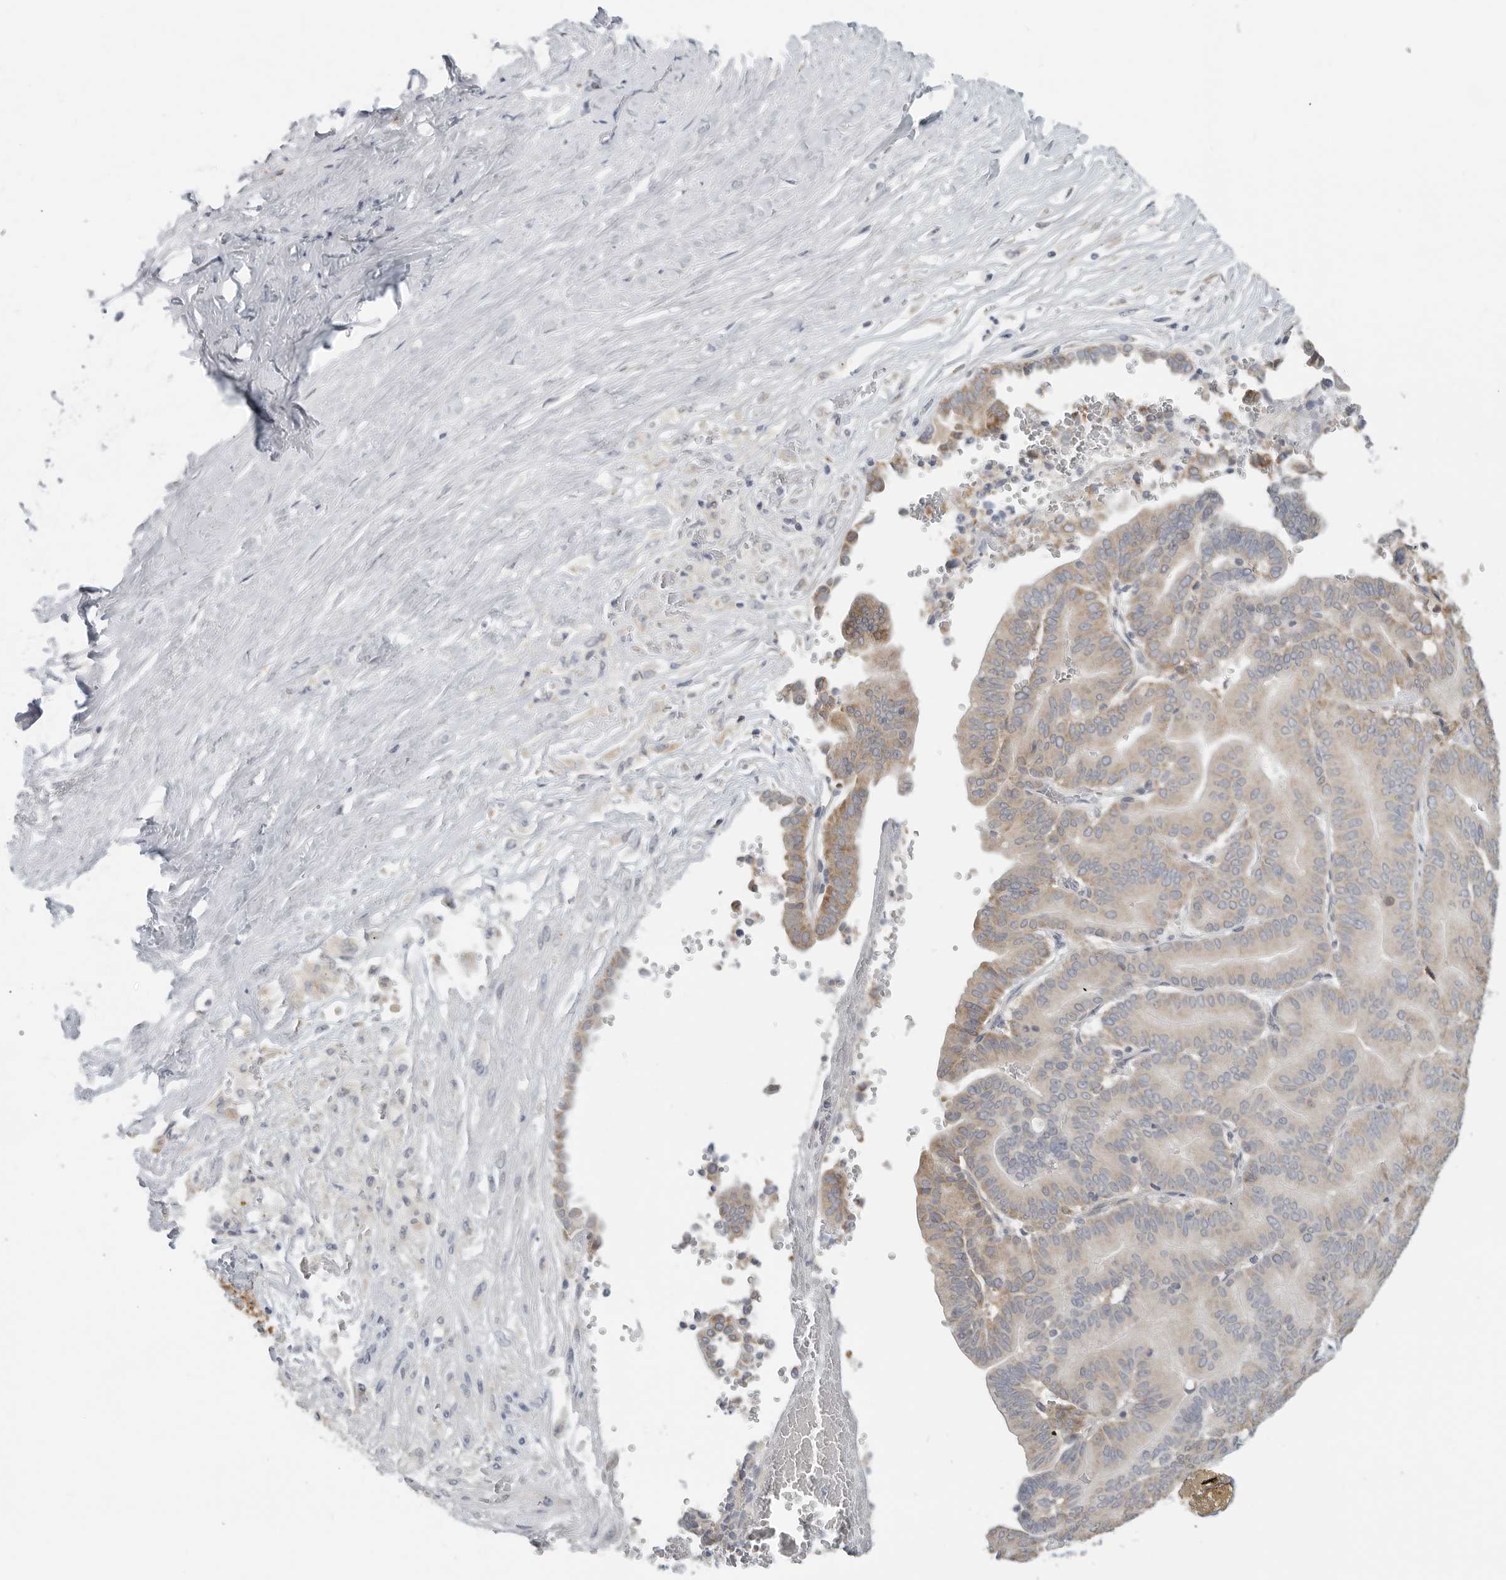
{"staining": {"intensity": "weak", "quantity": "25%-75%", "location": "cytoplasmic/membranous"}, "tissue": "liver cancer", "cell_type": "Tumor cells", "image_type": "cancer", "snomed": [{"axis": "morphology", "description": "Cholangiocarcinoma"}, {"axis": "topography", "description": "Liver"}], "caption": "Weak cytoplasmic/membranous staining is seen in approximately 25%-75% of tumor cells in liver cholangiocarcinoma. The protein of interest is stained brown, and the nuclei are stained in blue (DAB IHC with brightfield microscopy, high magnification).", "gene": "IL12RB2", "patient": {"sex": "female", "age": 75}}